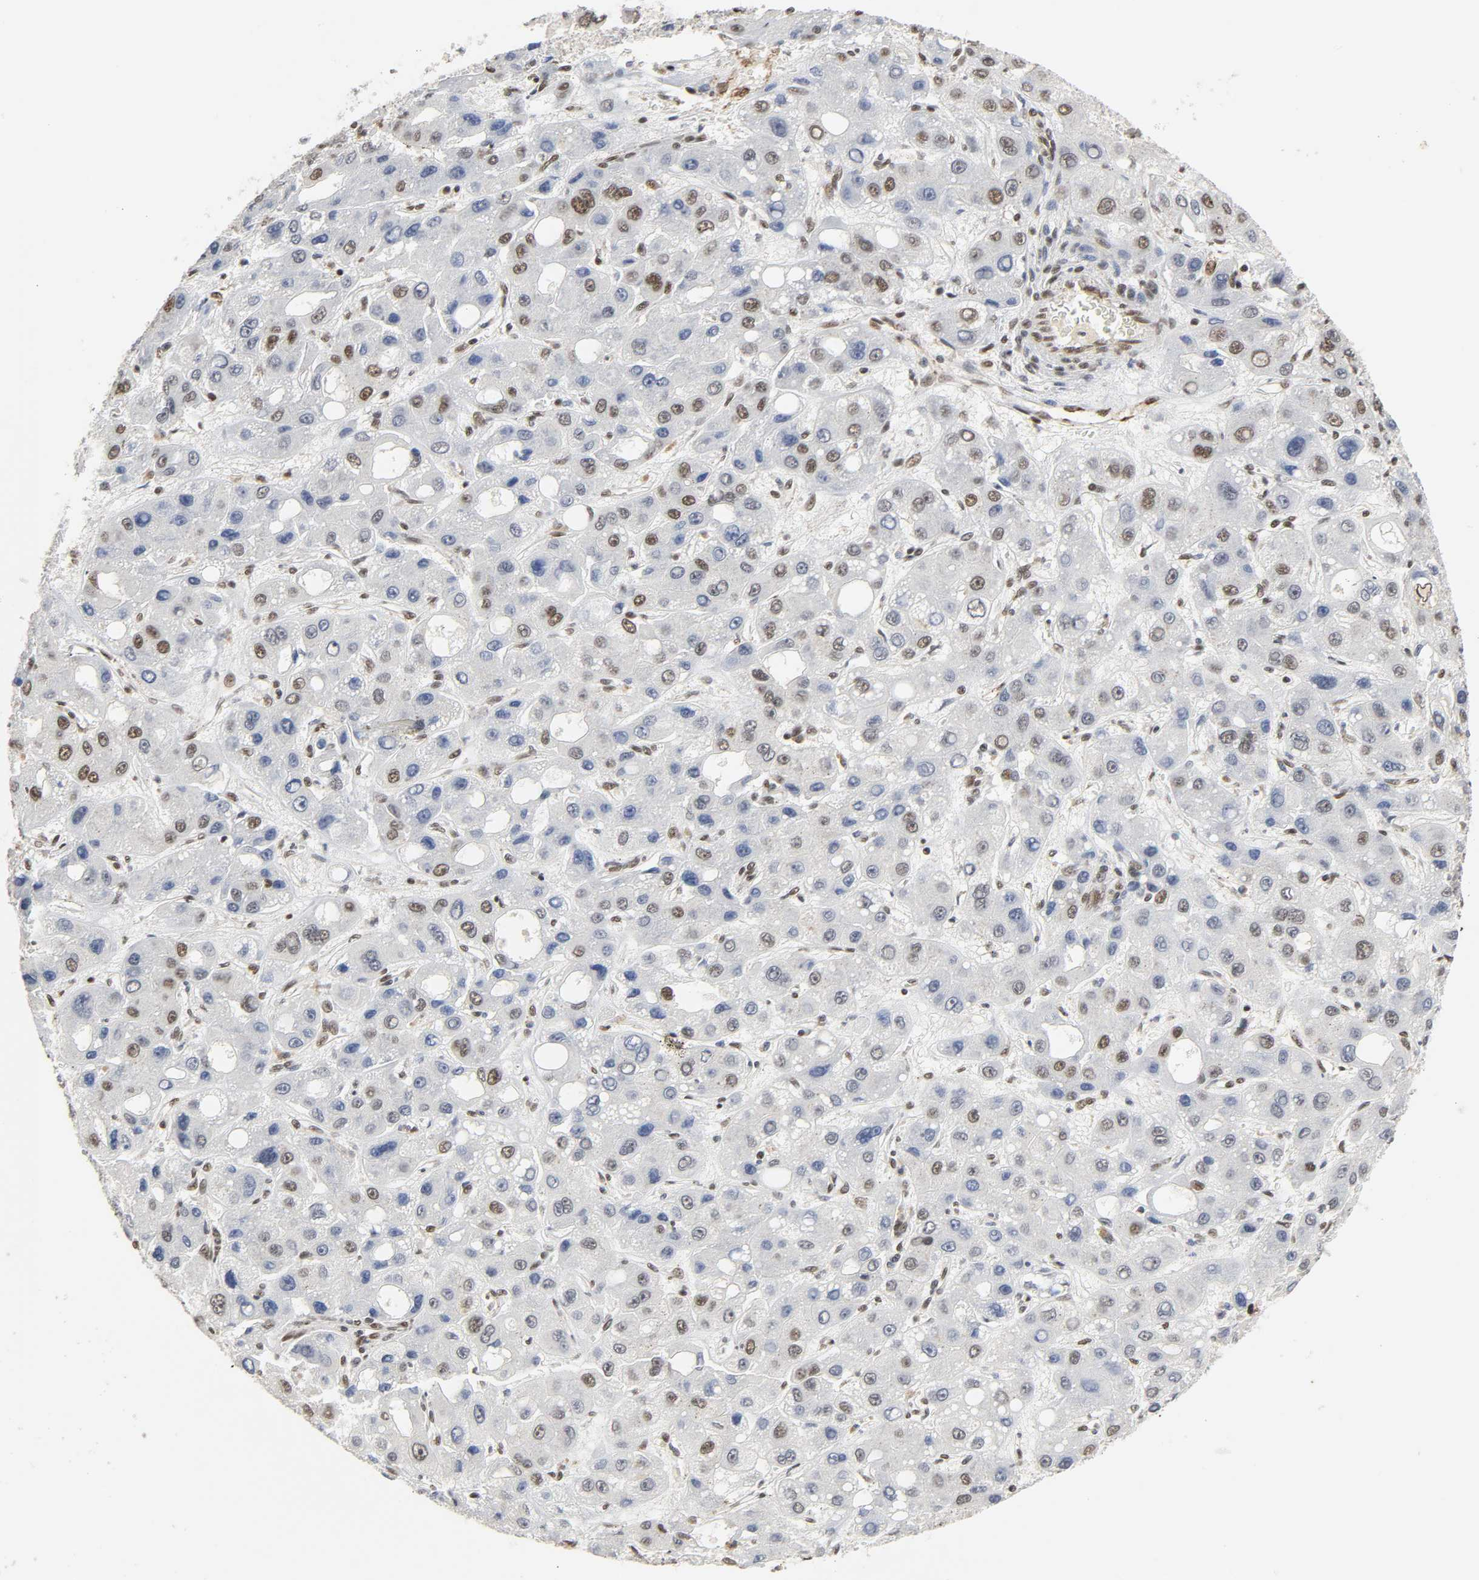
{"staining": {"intensity": "moderate", "quantity": "25%-75%", "location": "nuclear"}, "tissue": "liver cancer", "cell_type": "Tumor cells", "image_type": "cancer", "snomed": [{"axis": "morphology", "description": "Carcinoma, Hepatocellular, NOS"}, {"axis": "topography", "description": "Liver"}], "caption": "Immunohistochemical staining of liver cancer shows moderate nuclear protein staining in about 25%-75% of tumor cells.", "gene": "NCOA6", "patient": {"sex": "male", "age": 55}}